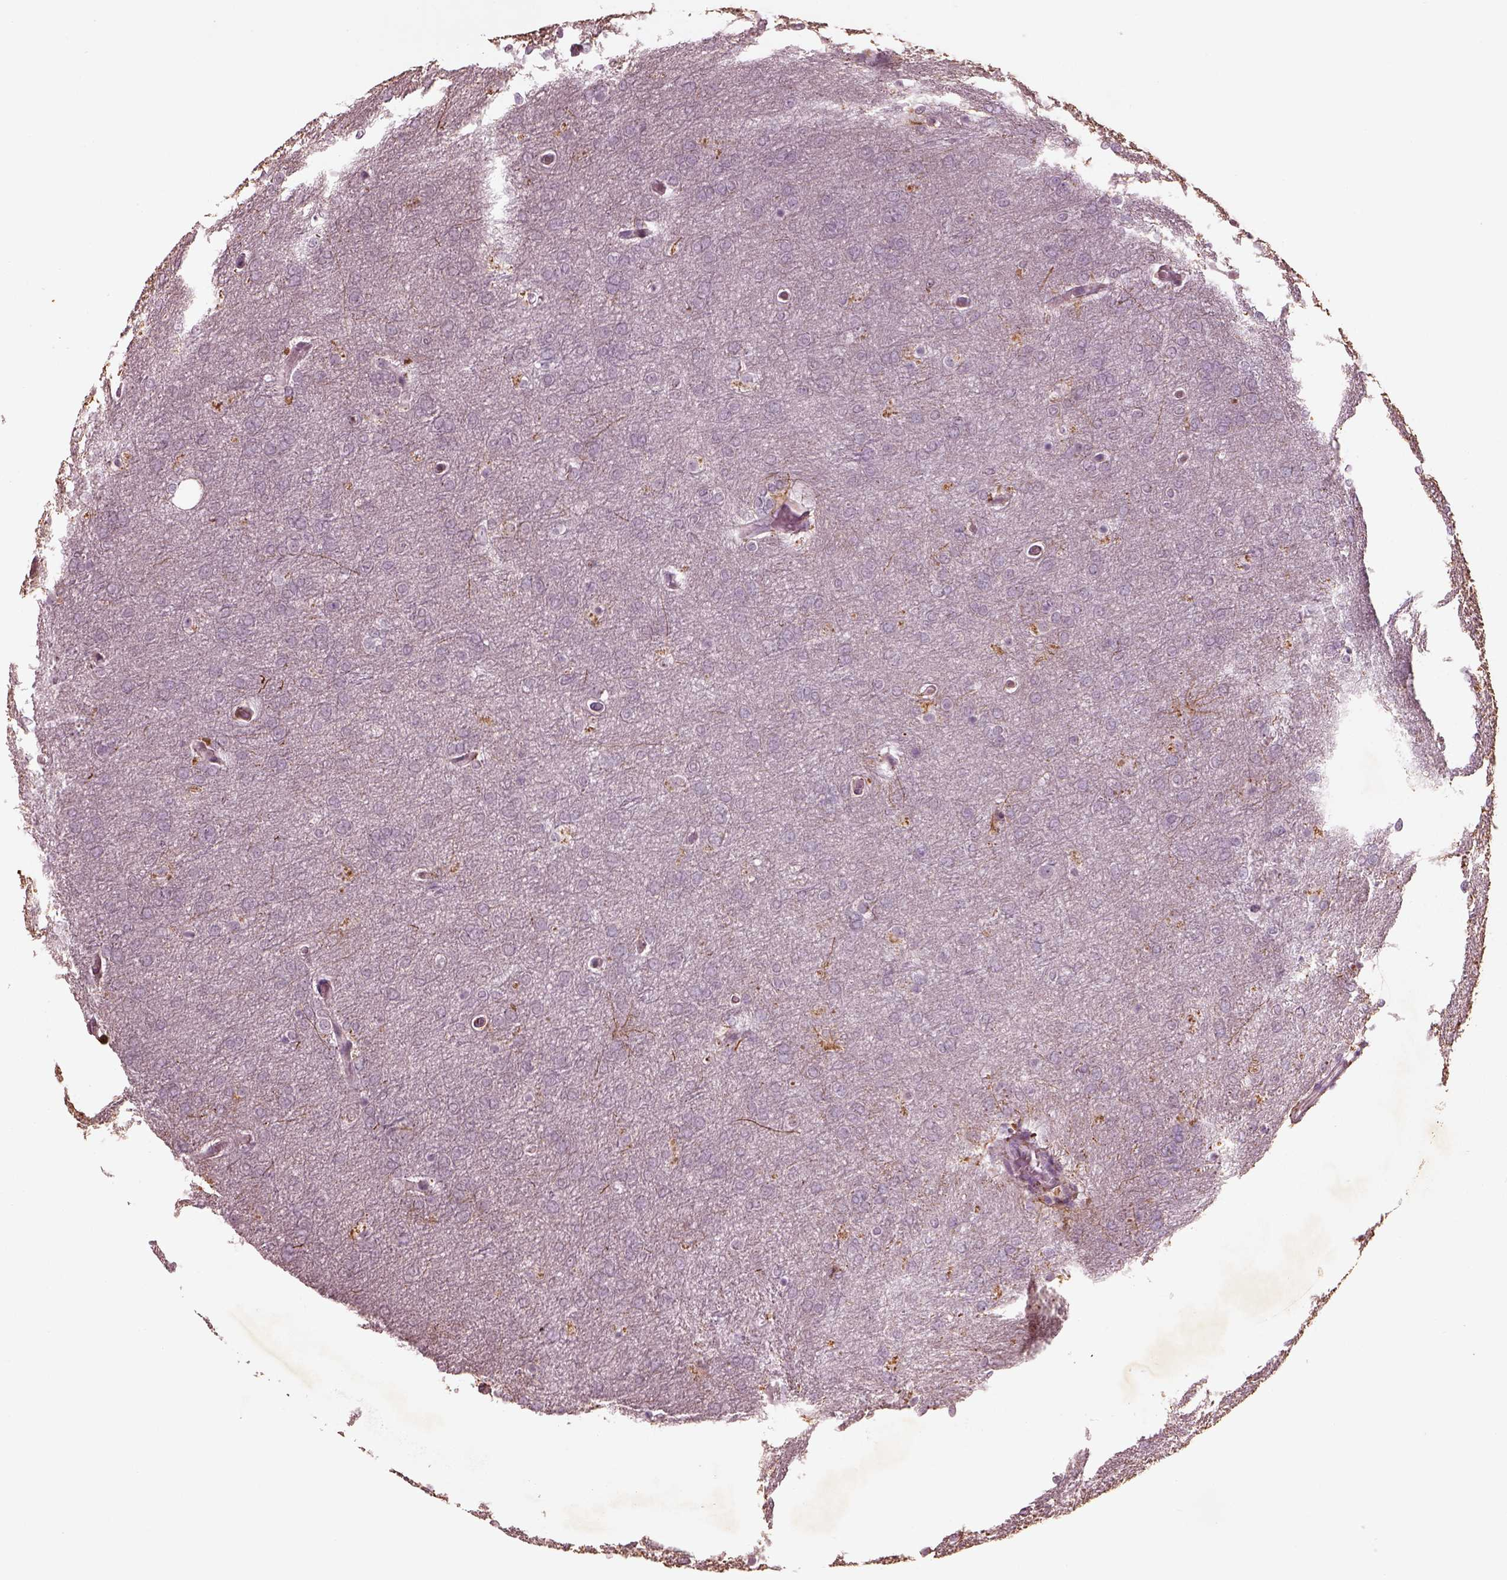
{"staining": {"intensity": "negative", "quantity": "none", "location": "none"}, "tissue": "glioma", "cell_type": "Tumor cells", "image_type": "cancer", "snomed": [{"axis": "morphology", "description": "Glioma, malignant, High grade"}, {"axis": "topography", "description": "Brain"}], "caption": "Human glioma stained for a protein using immunohistochemistry (IHC) displays no expression in tumor cells.", "gene": "ADRB3", "patient": {"sex": "female", "age": 61}}